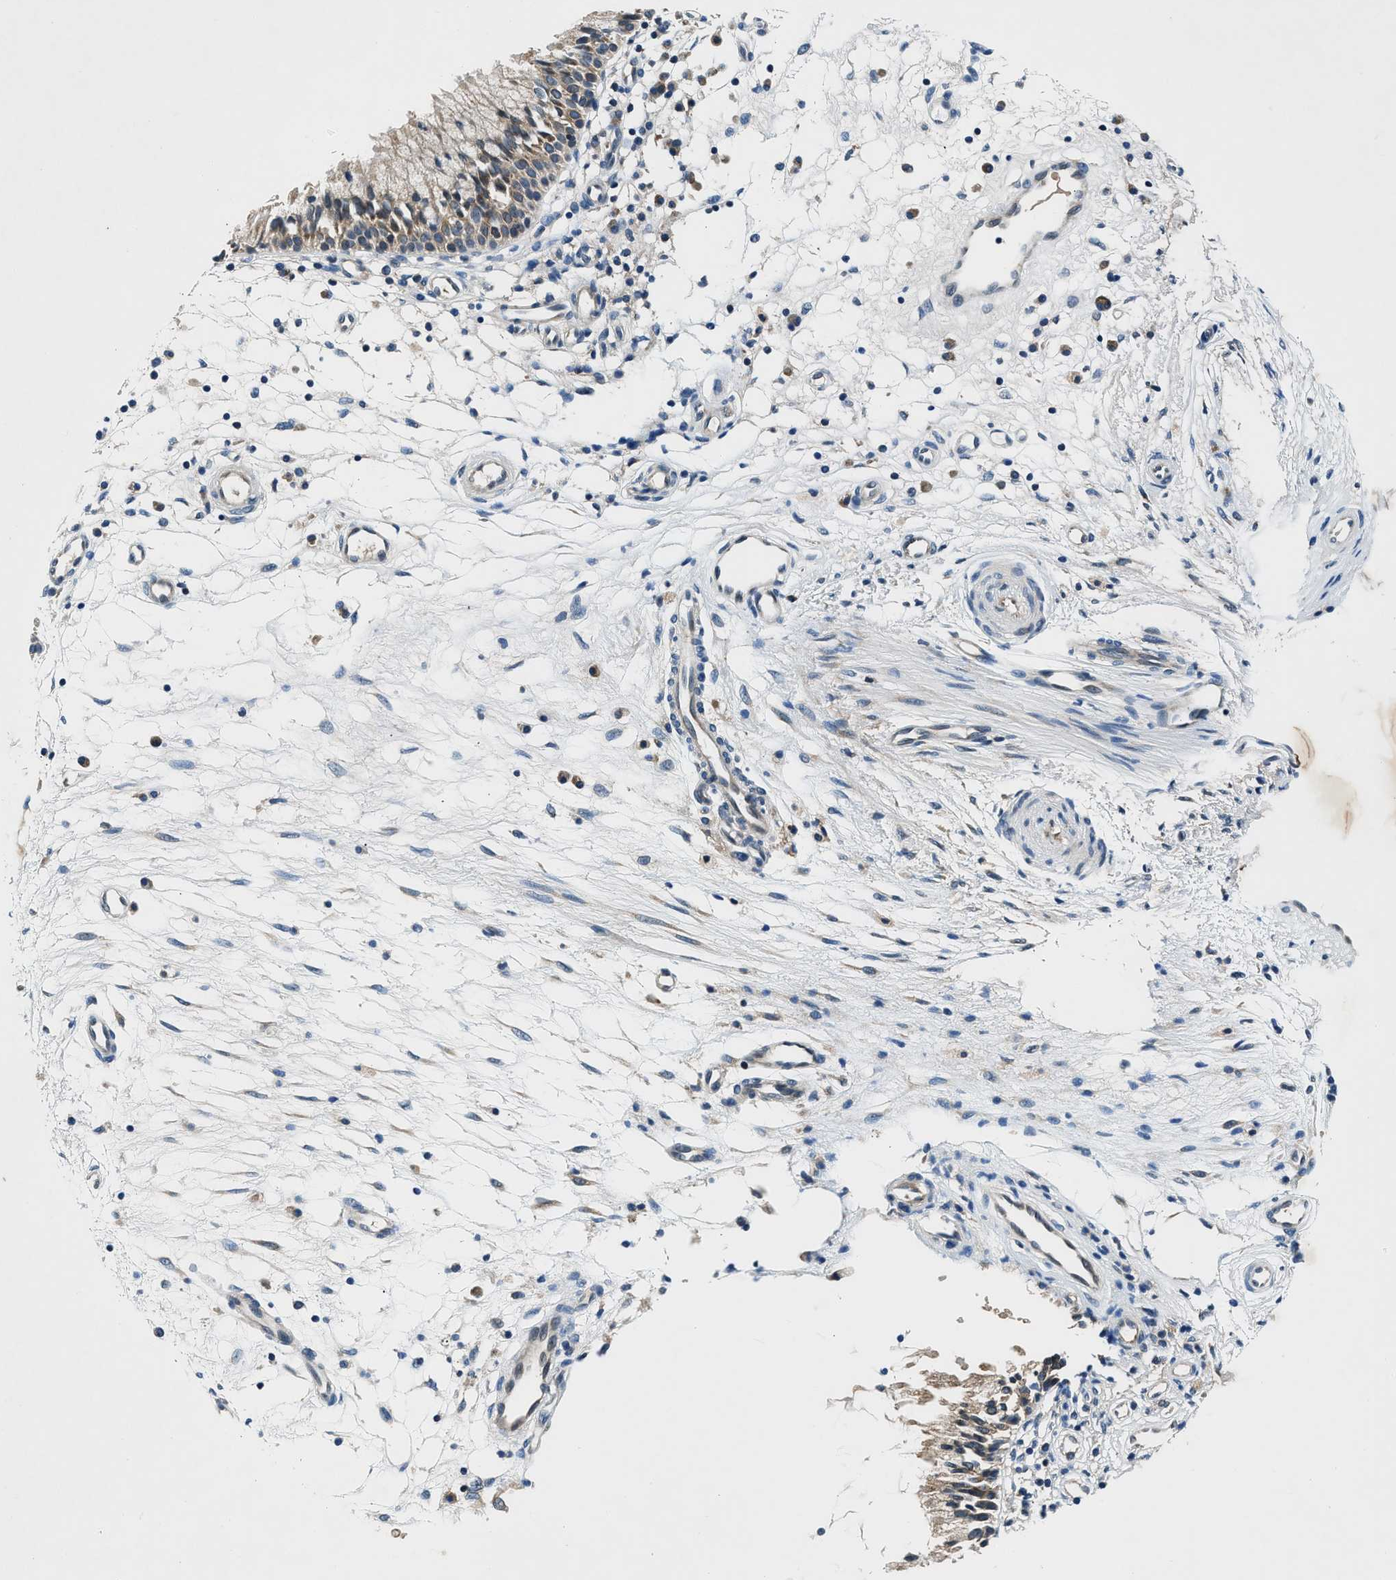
{"staining": {"intensity": "weak", "quantity": "25%-75%", "location": "cytoplasmic/membranous"}, "tissue": "nasopharynx", "cell_type": "Respiratory epithelial cells", "image_type": "normal", "snomed": [{"axis": "morphology", "description": "Normal tissue, NOS"}, {"axis": "topography", "description": "Nasopharynx"}], "caption": "Protein expression analysis of unremarkable human nasopharynx reveals weak cytoplasmic/membranous staining in about 25%-75% of respiratory epithelial cells. The staining was performed using DAB to visualize the protein expression in brown, while the nuclei were stained in blue with hematoxylin (Magnification: 20x).", "gene": "PAFAH2", "patient": {"sex": "male", "age": 21}}